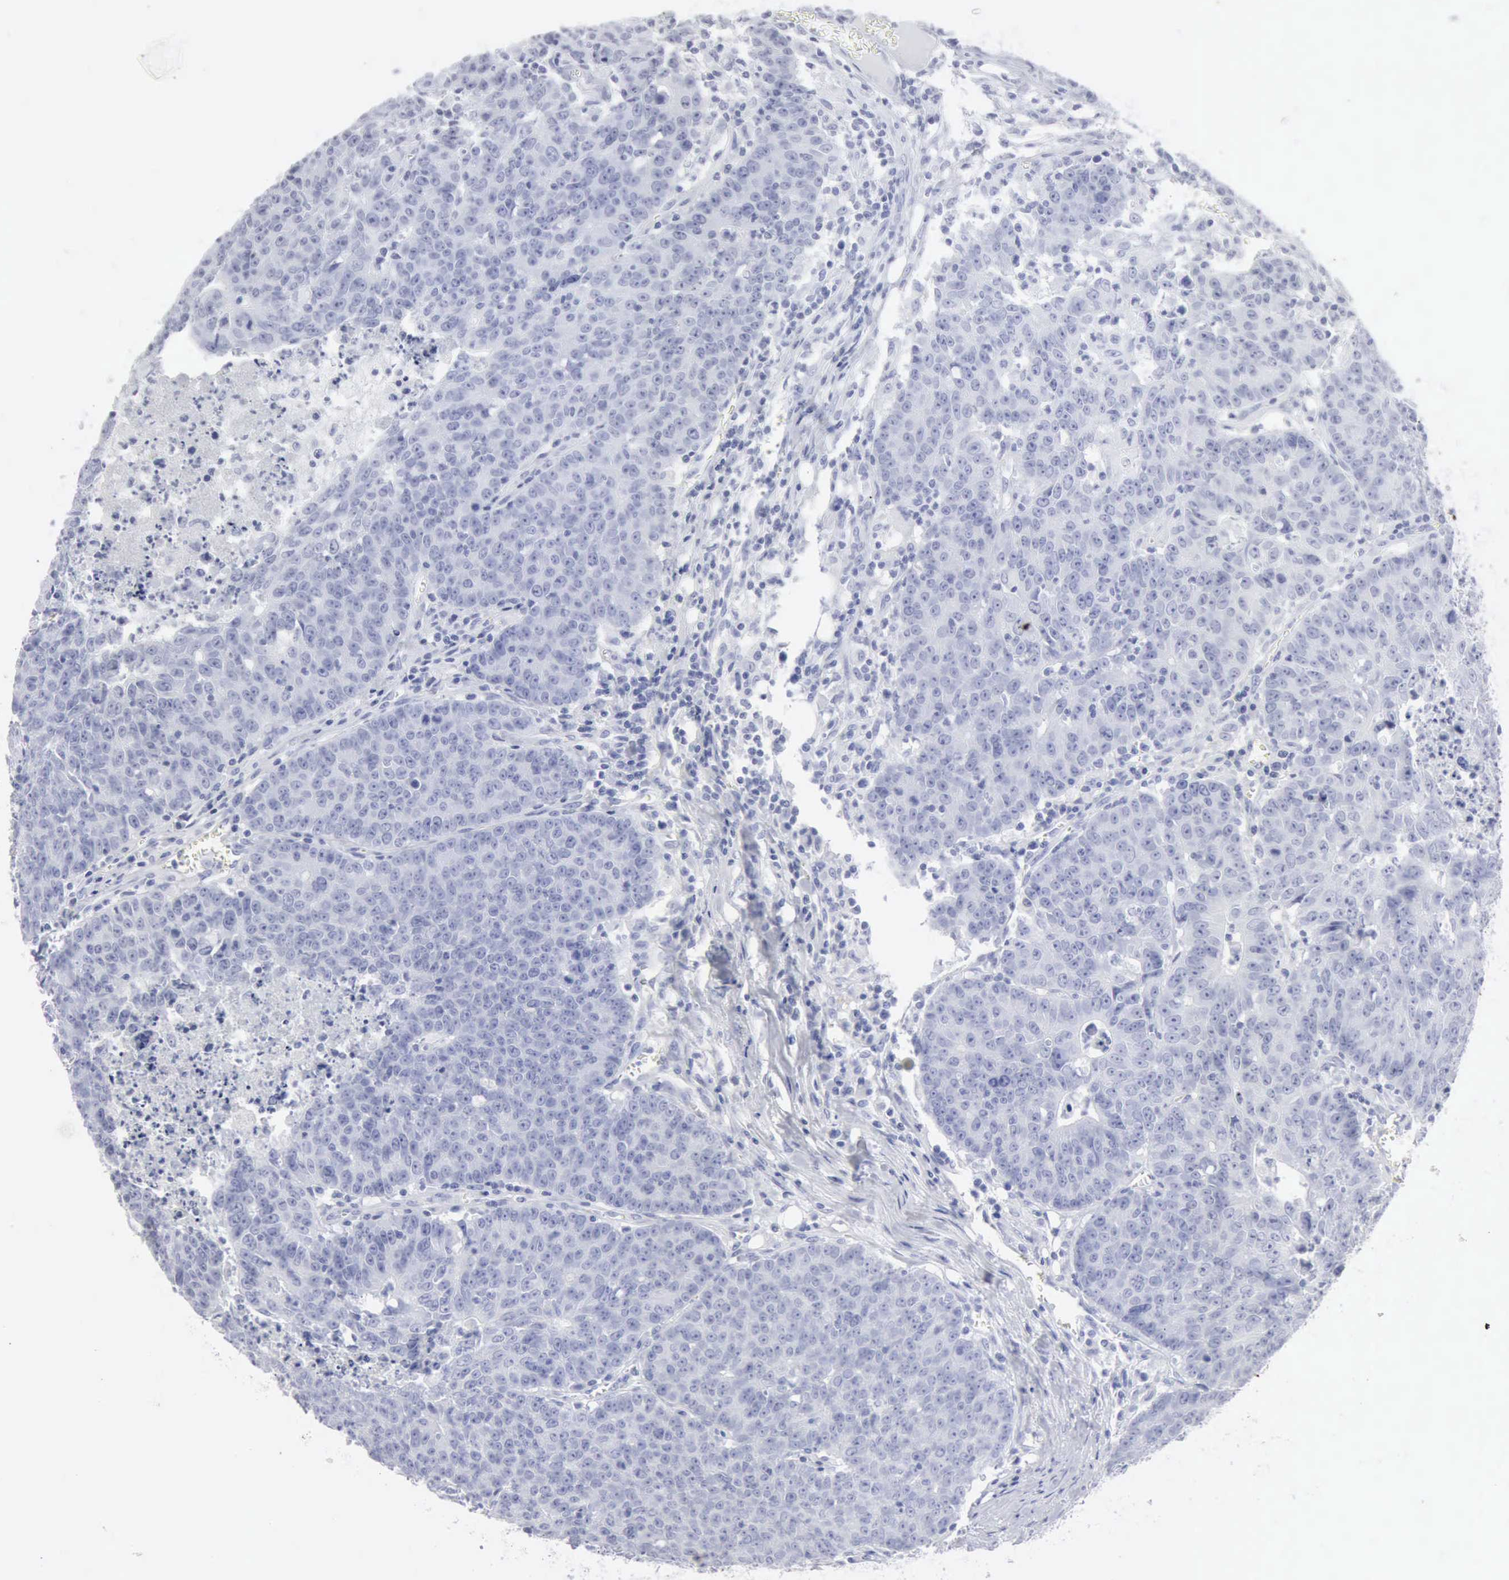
{"staining": {"intensity": "negative", "quantity": "none", "location": "none"}, "tissue": "colorectal cancer", "cell_type": "Tumor cells", "image_type": "cancer", "snomed": [{"axis": "morphology", "description": "Adenocarcinoma, NOS"}, {"axis": "topography", "description": "Colon"}], "caption": "A micrograph of human adenocarcinoma (colorectal) is negative for staining in tumor cells. (Brightfield microscopy of DAB IHC at high magnification).", "gene": "CMA1", "patient": {"sex": "female", "age": 53}}